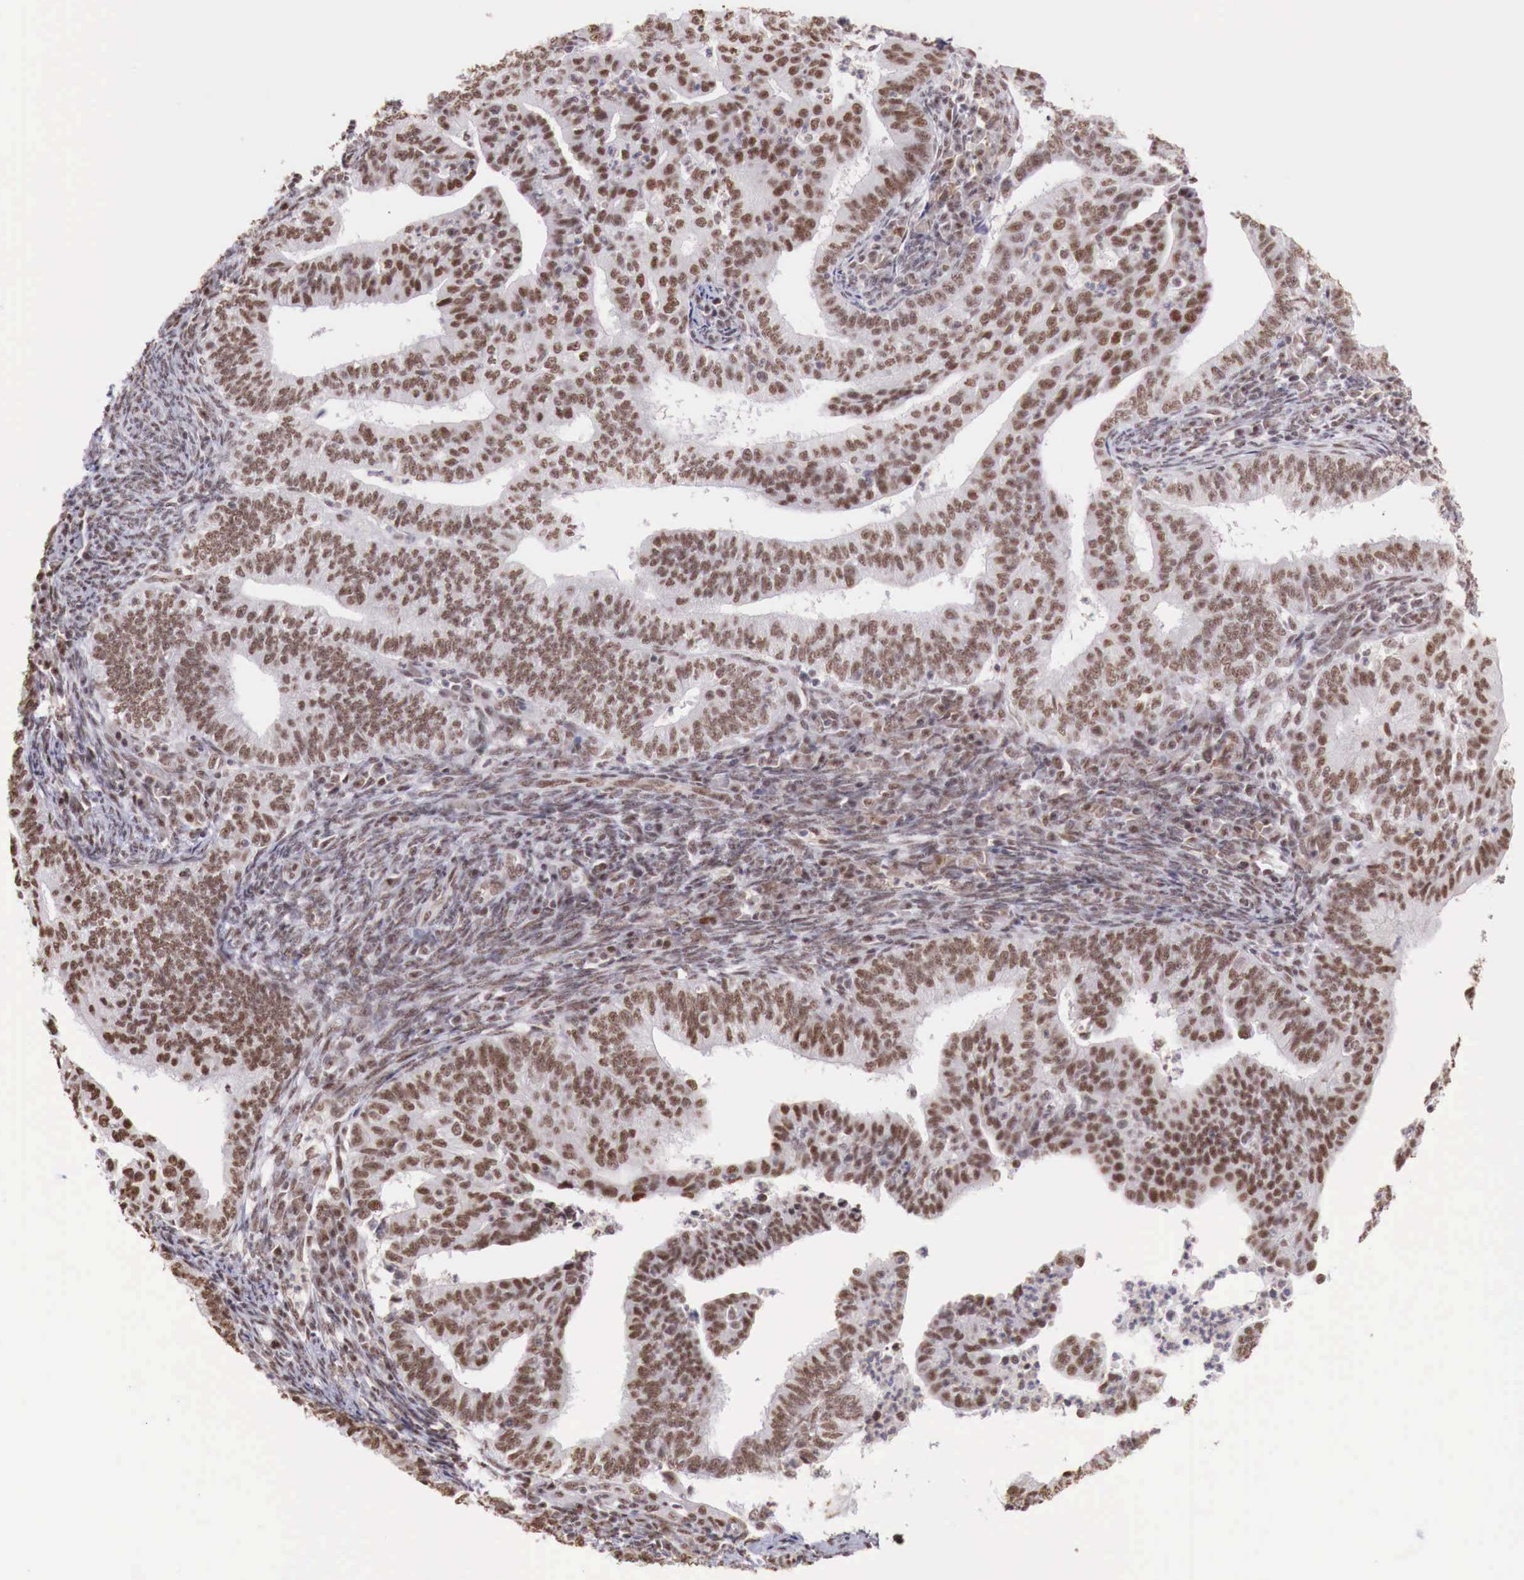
{"staining": {"intensity": "strong", "quantity": ">75%", "location": "nuclear"}, "tissue": "endometrial cancer", "cell_type": "Tumor cells", "image_type": "cancer", "snomed": [{"axis": "morphology", "description": "Adenocarcinoma, NOS"}, {"axis": "topography", "description": "Endometrium"}], "caption": "IHC of adenocarcinoma (endometrial) reveals high levels of strong nuclear expression in approximately >75% of tumor cells.", "gene": "FOXP2", "patient": {"sex": "female", "age": 66}}